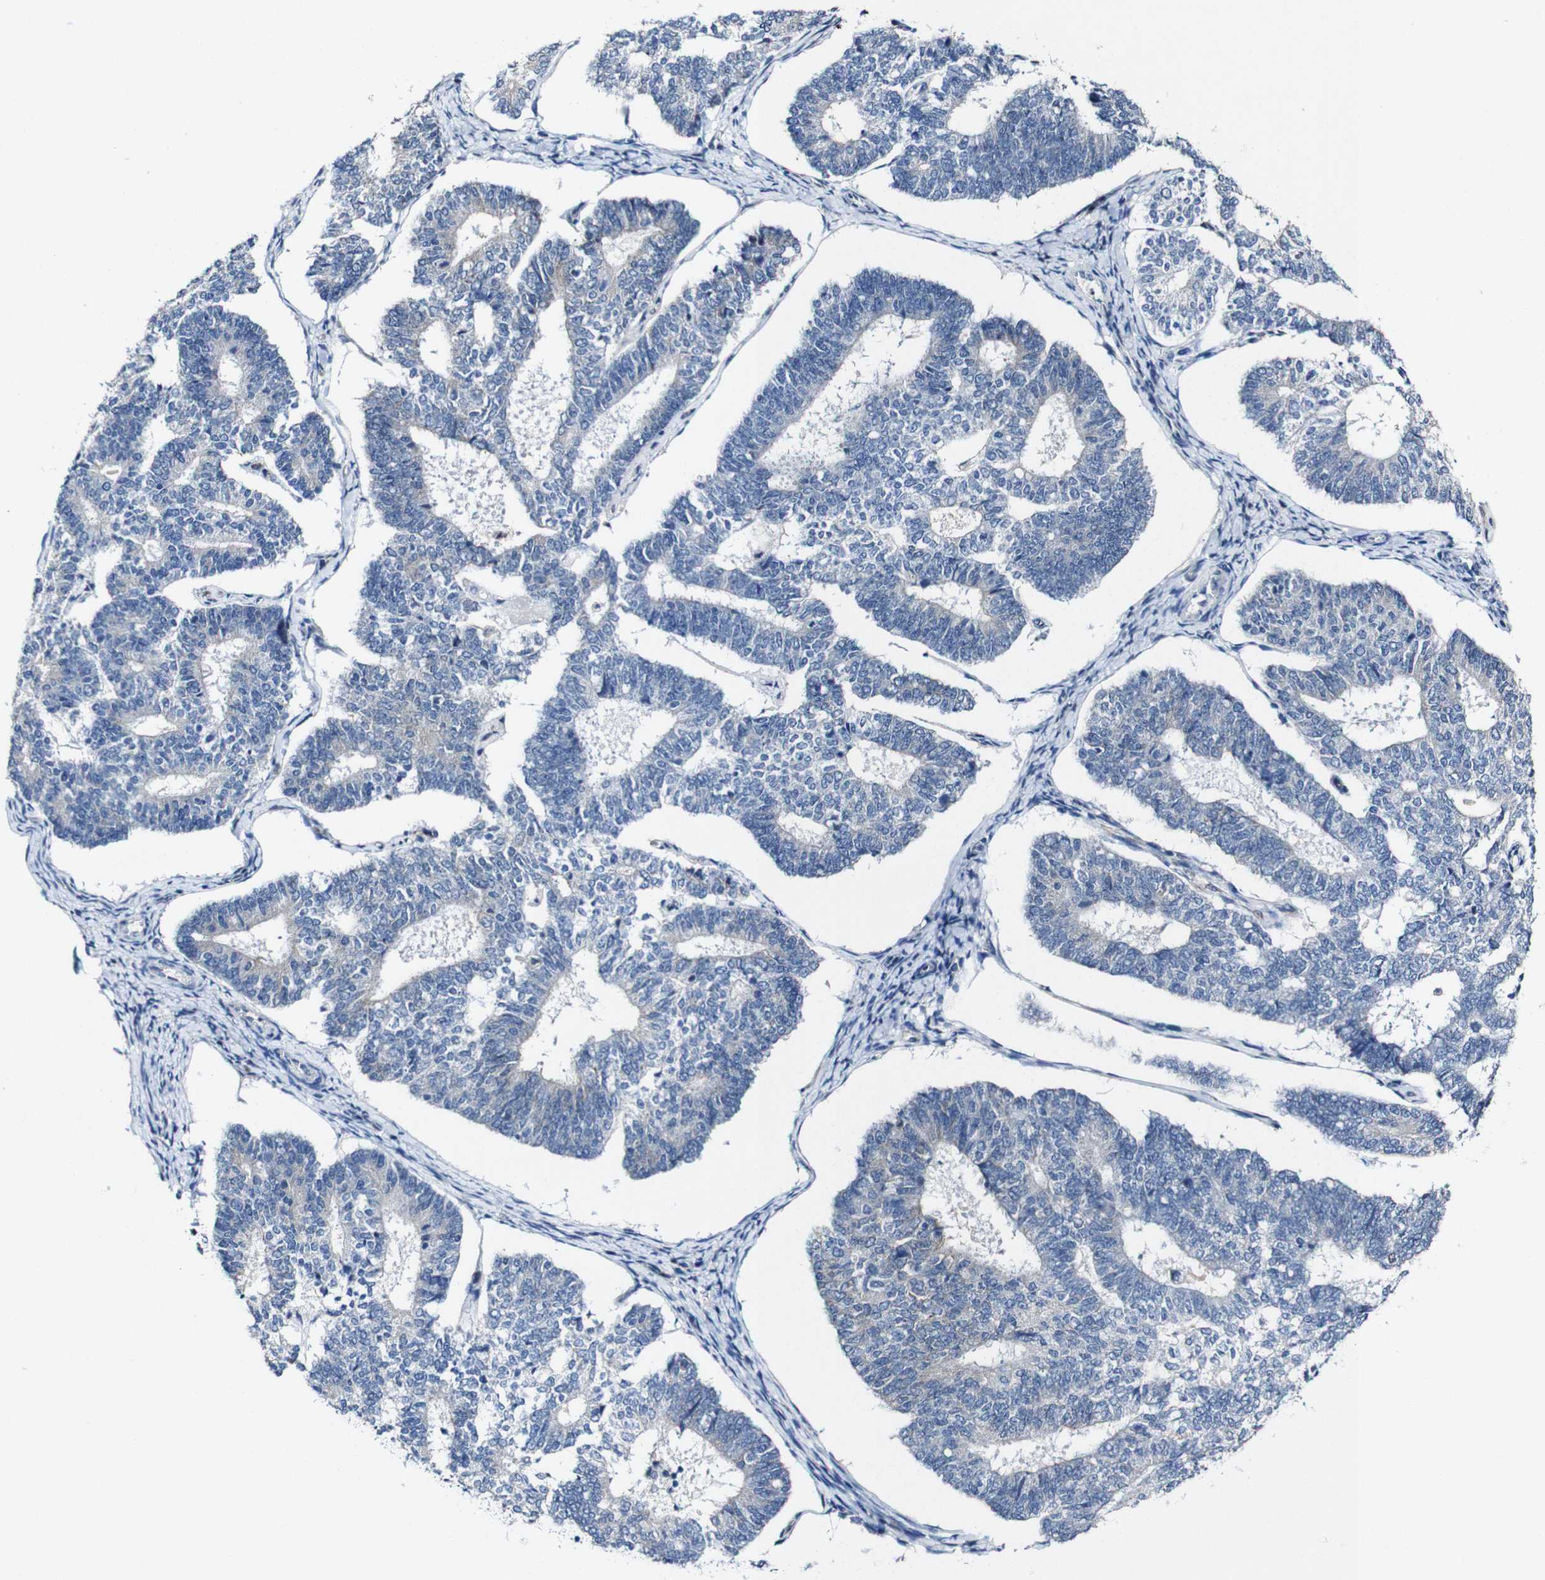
{"staining": {"intensity": "negative", "quantity": "none", "location": "none"}, "tissue": "endometrial cancer", "cell_type": "Tumor cells", "image_type": "cancer", "snomed": [{"axis": "morphology", "description": "Adenocarcinoma, NOS"}, {"axis": "topography", "description": "Endometrium"}], "caption": "High magnification brightfield microscopy of adenocarcinoma (endometrial) stained with DAB (3,3'-diaminobenzidine) (brown) and counterstained with hematoxylin (blue): tumor cells show no significant expression.", "gene": "GRAMD1A", "patient": {"sex": "female", "age": 70}}